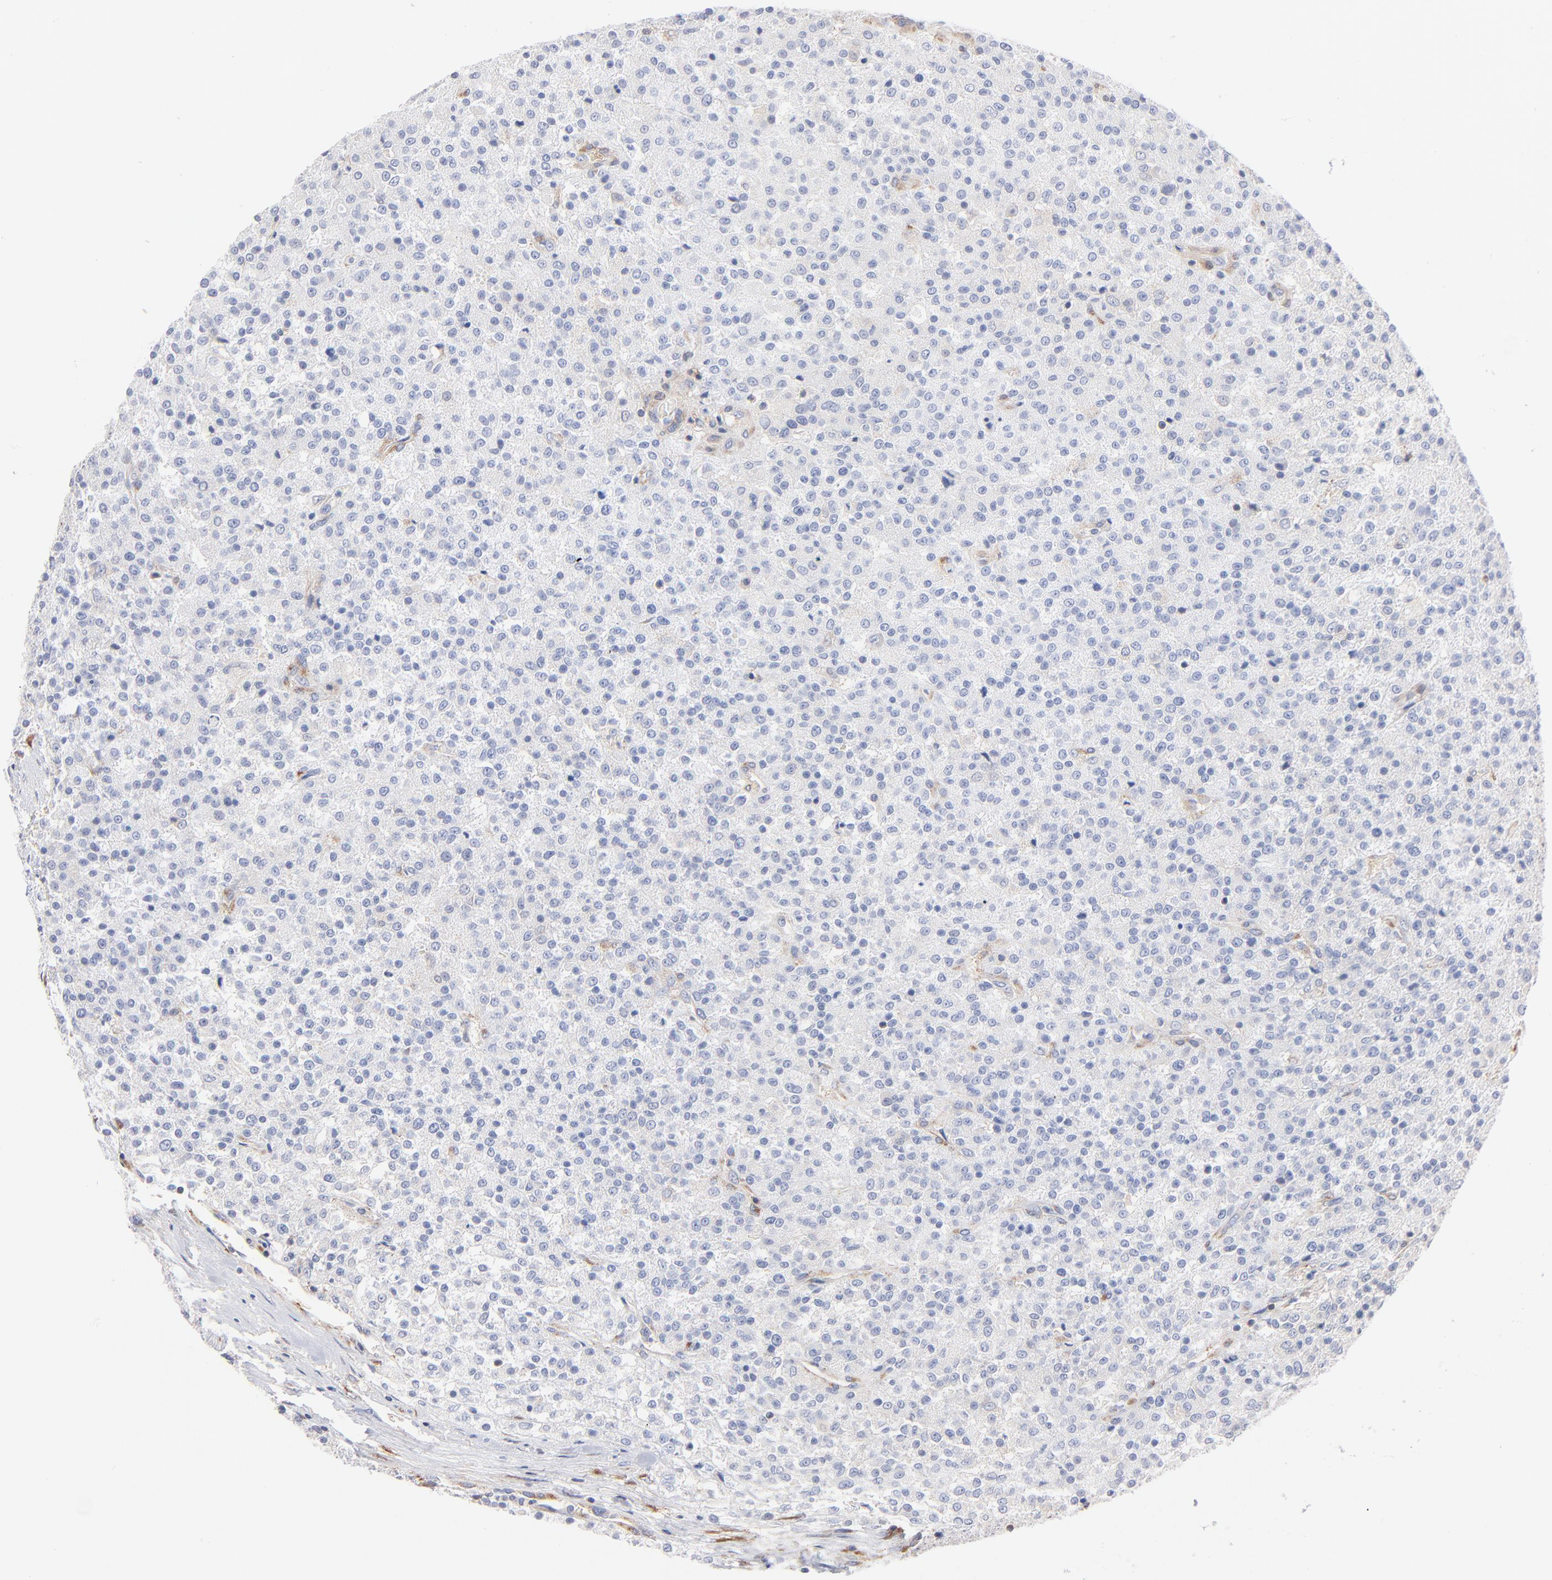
{"staining": {"intensity": "negative", "quantity": "none", "location": "none"}, "tissue": "testis cancer", "cell_type": "Tumor cells", "image_type": "cancer", "snomed": [{"axis": "morphology", "description": "Seminoma, NOS"}, {"axis": "topography", "description": "Testis"}], "caption": "Seminoma (testis) stained for a protein using immunohistochemistry demonstrates no positivity tumor cells.", "gene": "SEPTIN6", "patient": {"sex": "male", "age": 59}}